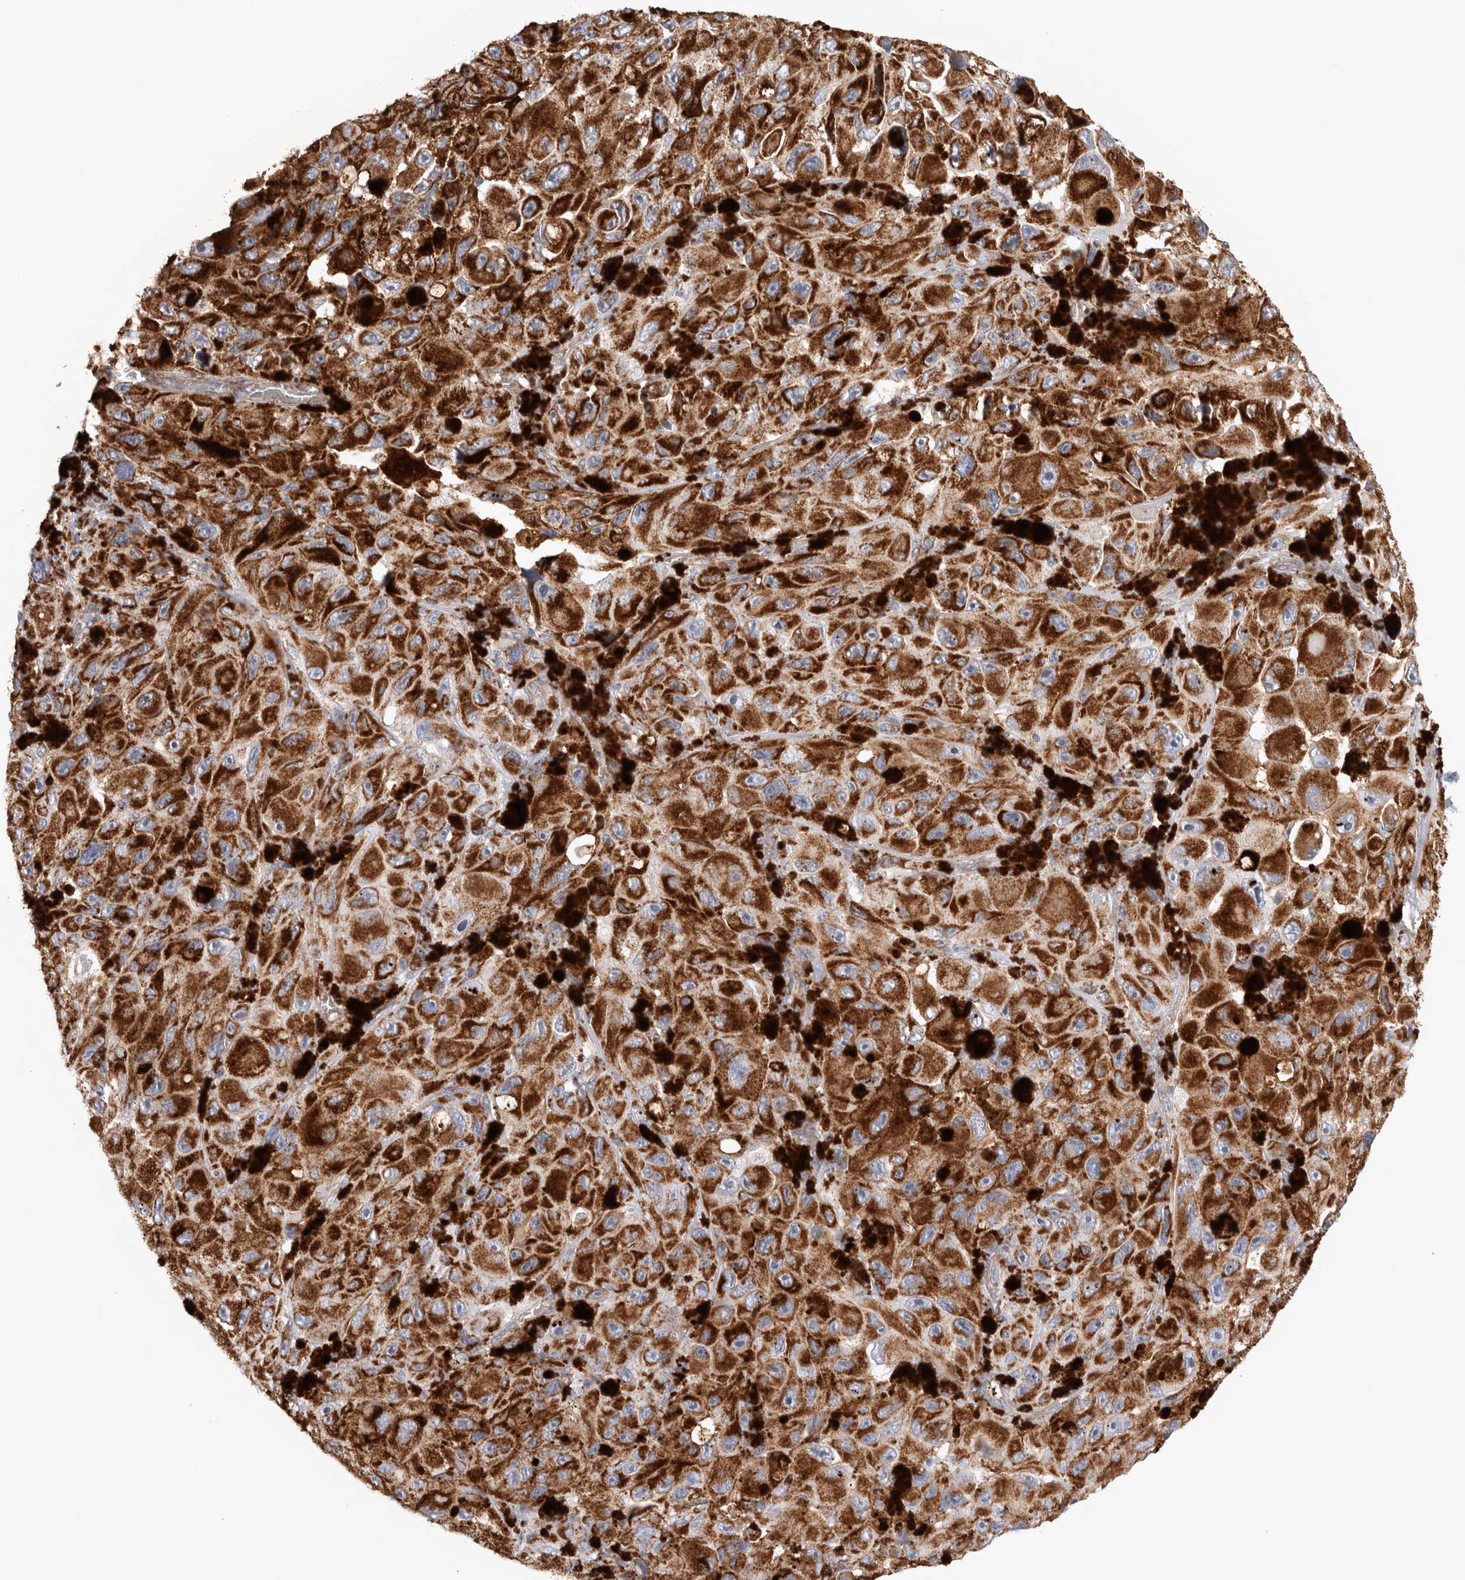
{"staining": {"intensity": "strong", "quantity": ">75%", "location": "cytoplasmic/membranous"}, "tissue": "melanoma", "cell_type": "Tumor cells", "image_type": "cancer", "snomed": [{"axis": "morphology", "description": "Malignant melanoma, NOS"}, {"axis": "topography", "description": "Skin"}], "caption": "Immunohistochemical staining of melanoma demonstrates high levels of strong cytoplasmic/membranous protein staining in approximately >75% of tumor cells.", "gene": "MRPS28", "patient": {"sex": "female", "age": 73}}